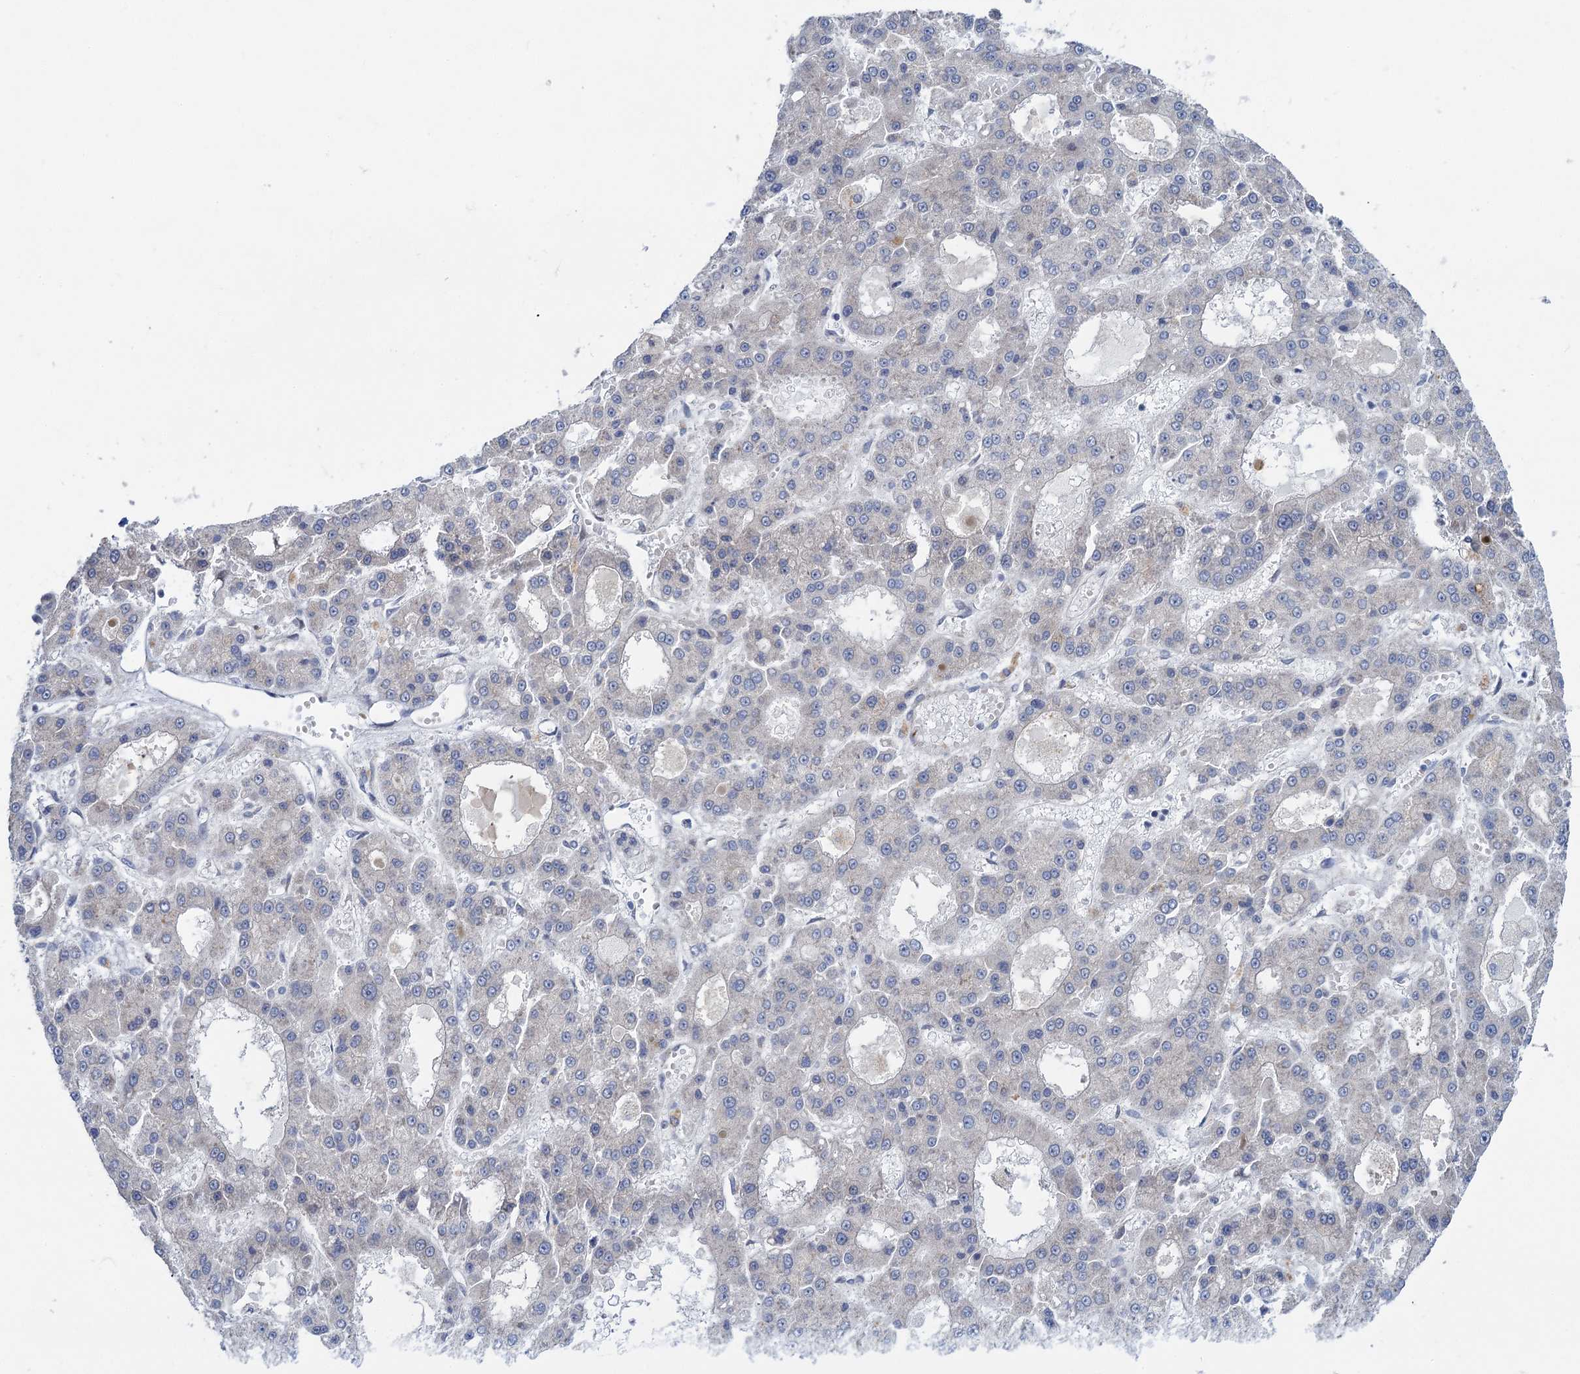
{"staining": {"intensity": "negative", "quantity": "none", "location": "none"}, "tissue": "liver cancer", "cell_type": "Tumor cells", "image_type": "cancer", "snomed": [{"axis": "morphology", "description": "Carcinoma, Hepatocellular, NOS"}, {"axis": "topography", "description": "Liver"}], "caption": "DAB immunohistochemical staining of hepatocellular carcinoma (liver) reveals no significant expression in tumor cells. (Immunohistochemistry (ihc), brightfield microscopy, high magnification).", "gene": "QPCTL", "patient": {"sex": "male", "age": 70}}